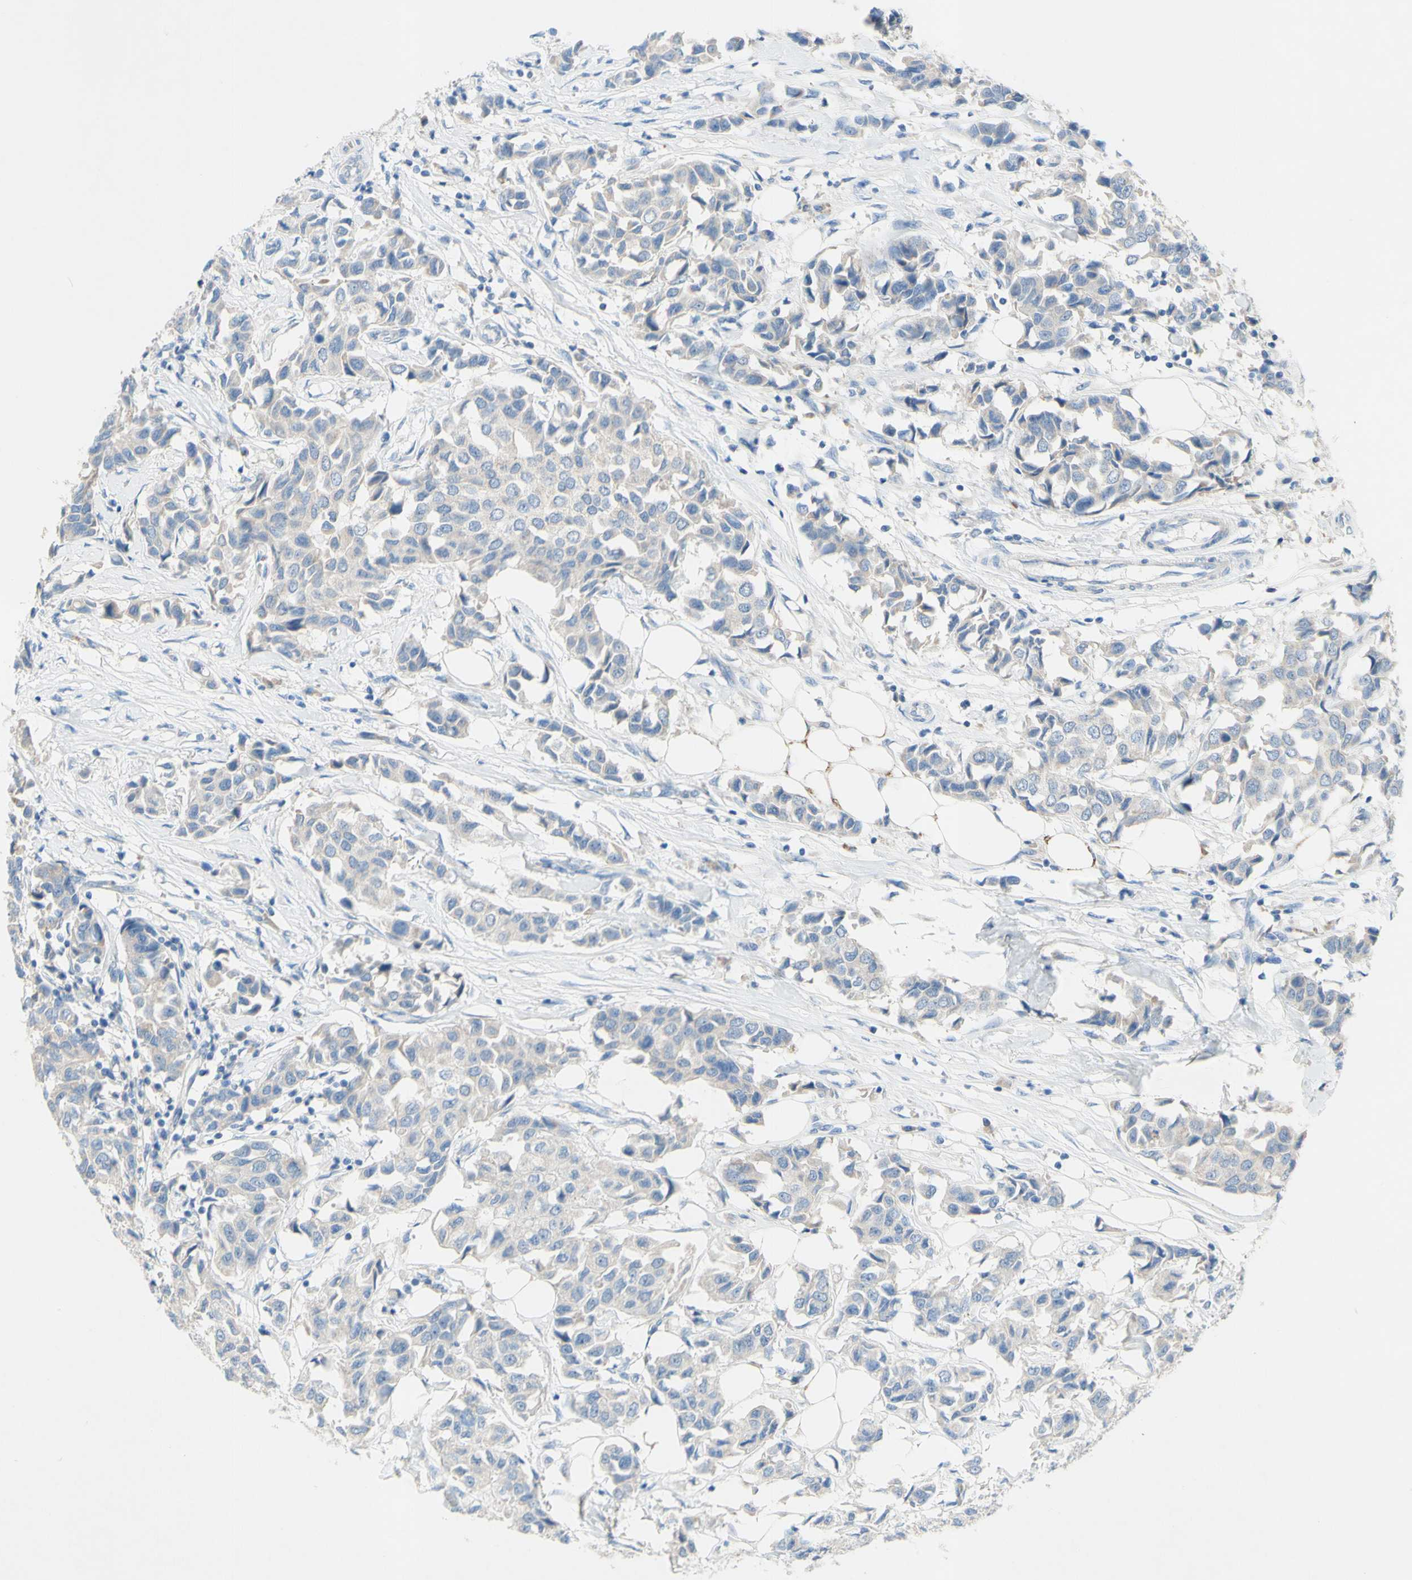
{"staining": {"intensity": "negative", "quantity": "none", "location": "none"}, "tissue": "breast cancer", "cell_type": "Tumor cells", "image_type": "cancer", "snomed": [{"axis": "morphology", "description": "Duct carcinoma"}, {"axis": "topography", "description": "Breast"}], "caption": "Immunohistochemistry (IHC) micrograph of human breast cancer (intraductal carcinoma) stained for a protein (brown), which shows no staining in tumor cells.", "gene": "ACADL", "patient": {"sex": "female", "age": 80}}